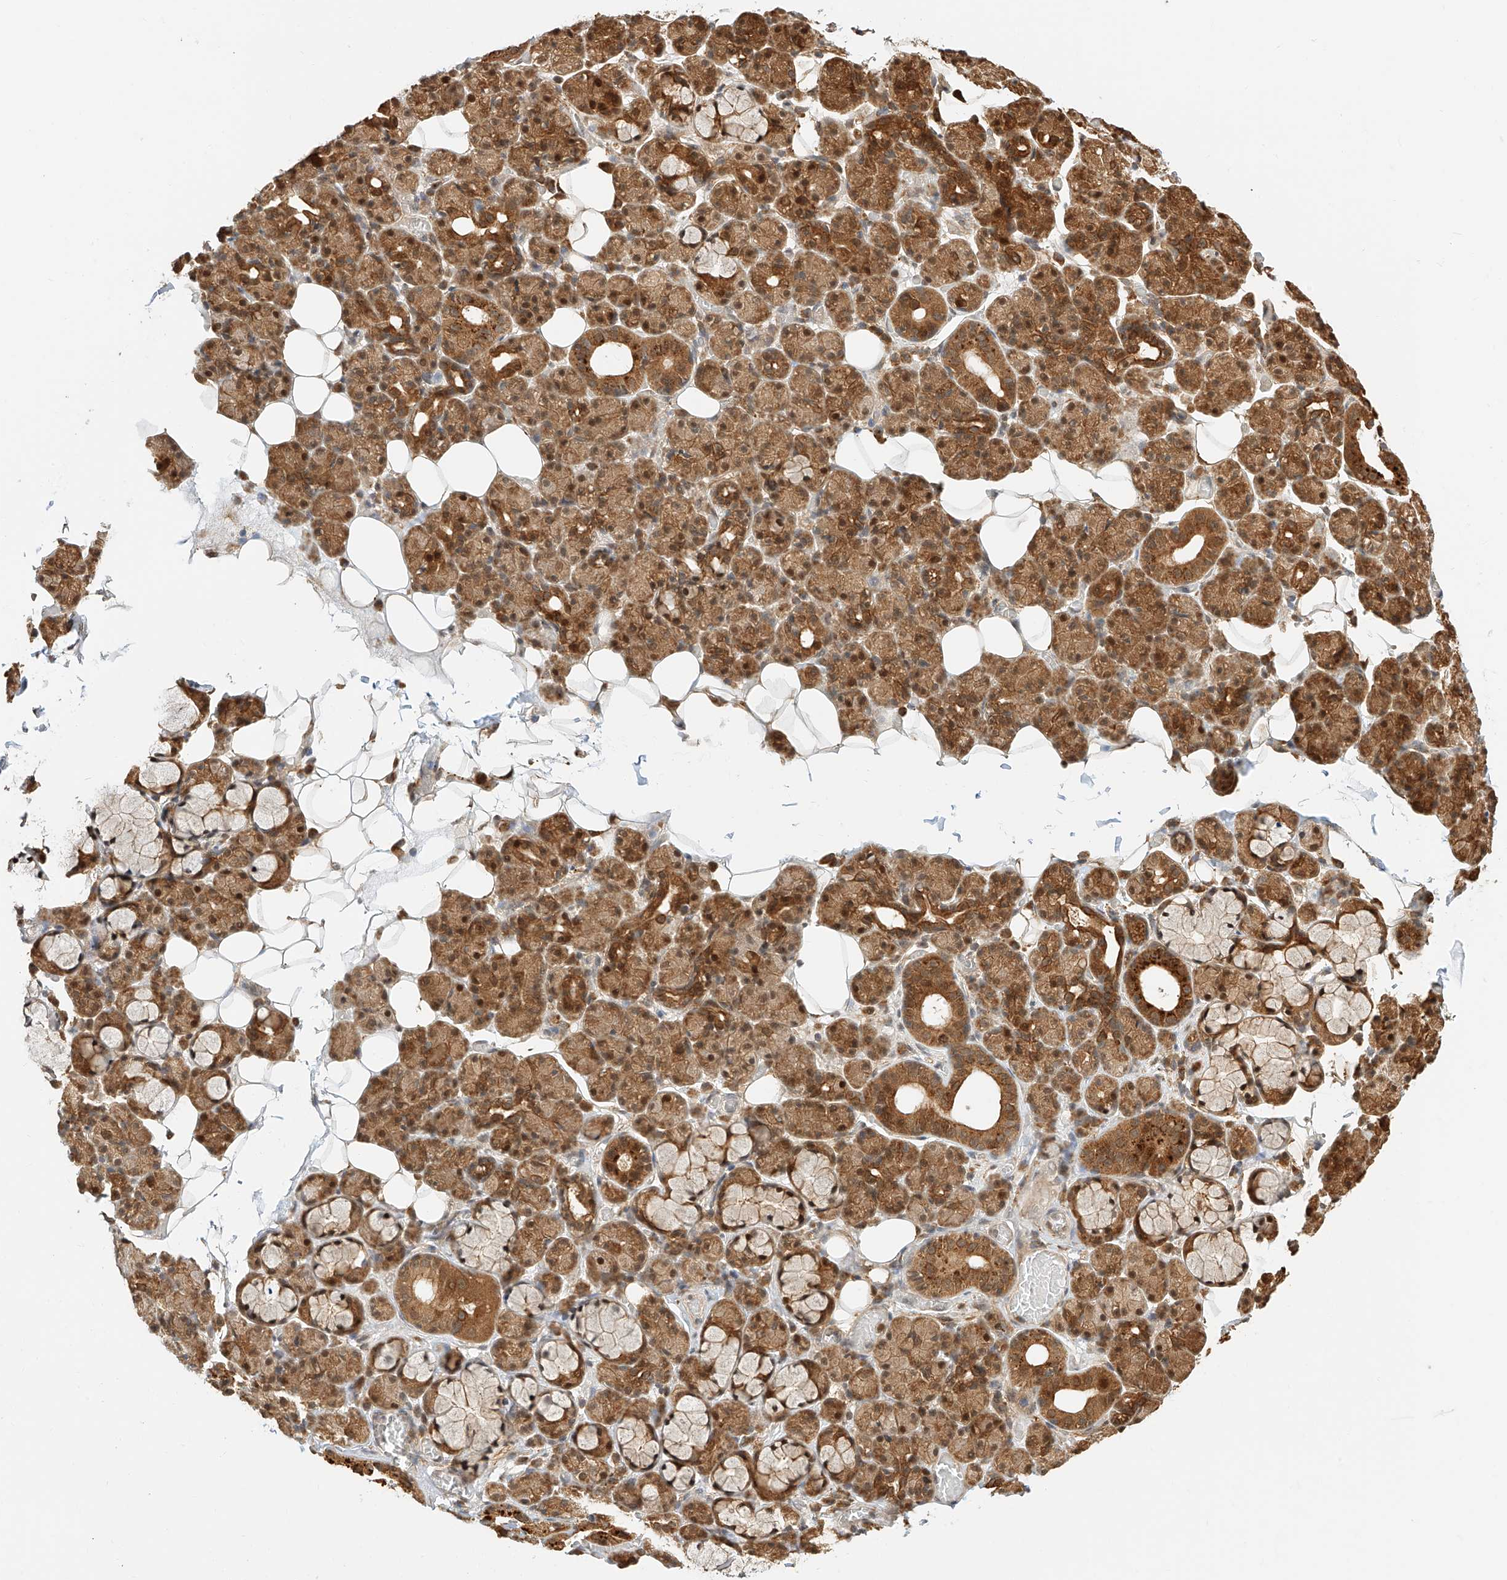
{"staining": {"intensity": "moderate", "quantity": "25%-75%", "location": "cytoplasmic/membranous,nuclear"}, "tissue": "salivary gland", "cell_type": "Glandular cells", "image_type": "normal", "snomed": [{"axis": "morphology", "description": "Normal tissue, NOS"}, {"axis": "topography", "description": "Salivary gland"}], "caption": "High-magnification brightfield microscopy of benign salivary gland stained with DAB (brown) and counterstained with hematoxylin (blue). glandular cells exhibit moderate cytoplasmic/membranous,nuclear staining is appreciated in approximately25%-75% of cells. Ihc stains the protein of interest in brown and the nuclei are stained blue.", "gene": "EIF4H", "patient": {"sex": "male", "age": 63}}